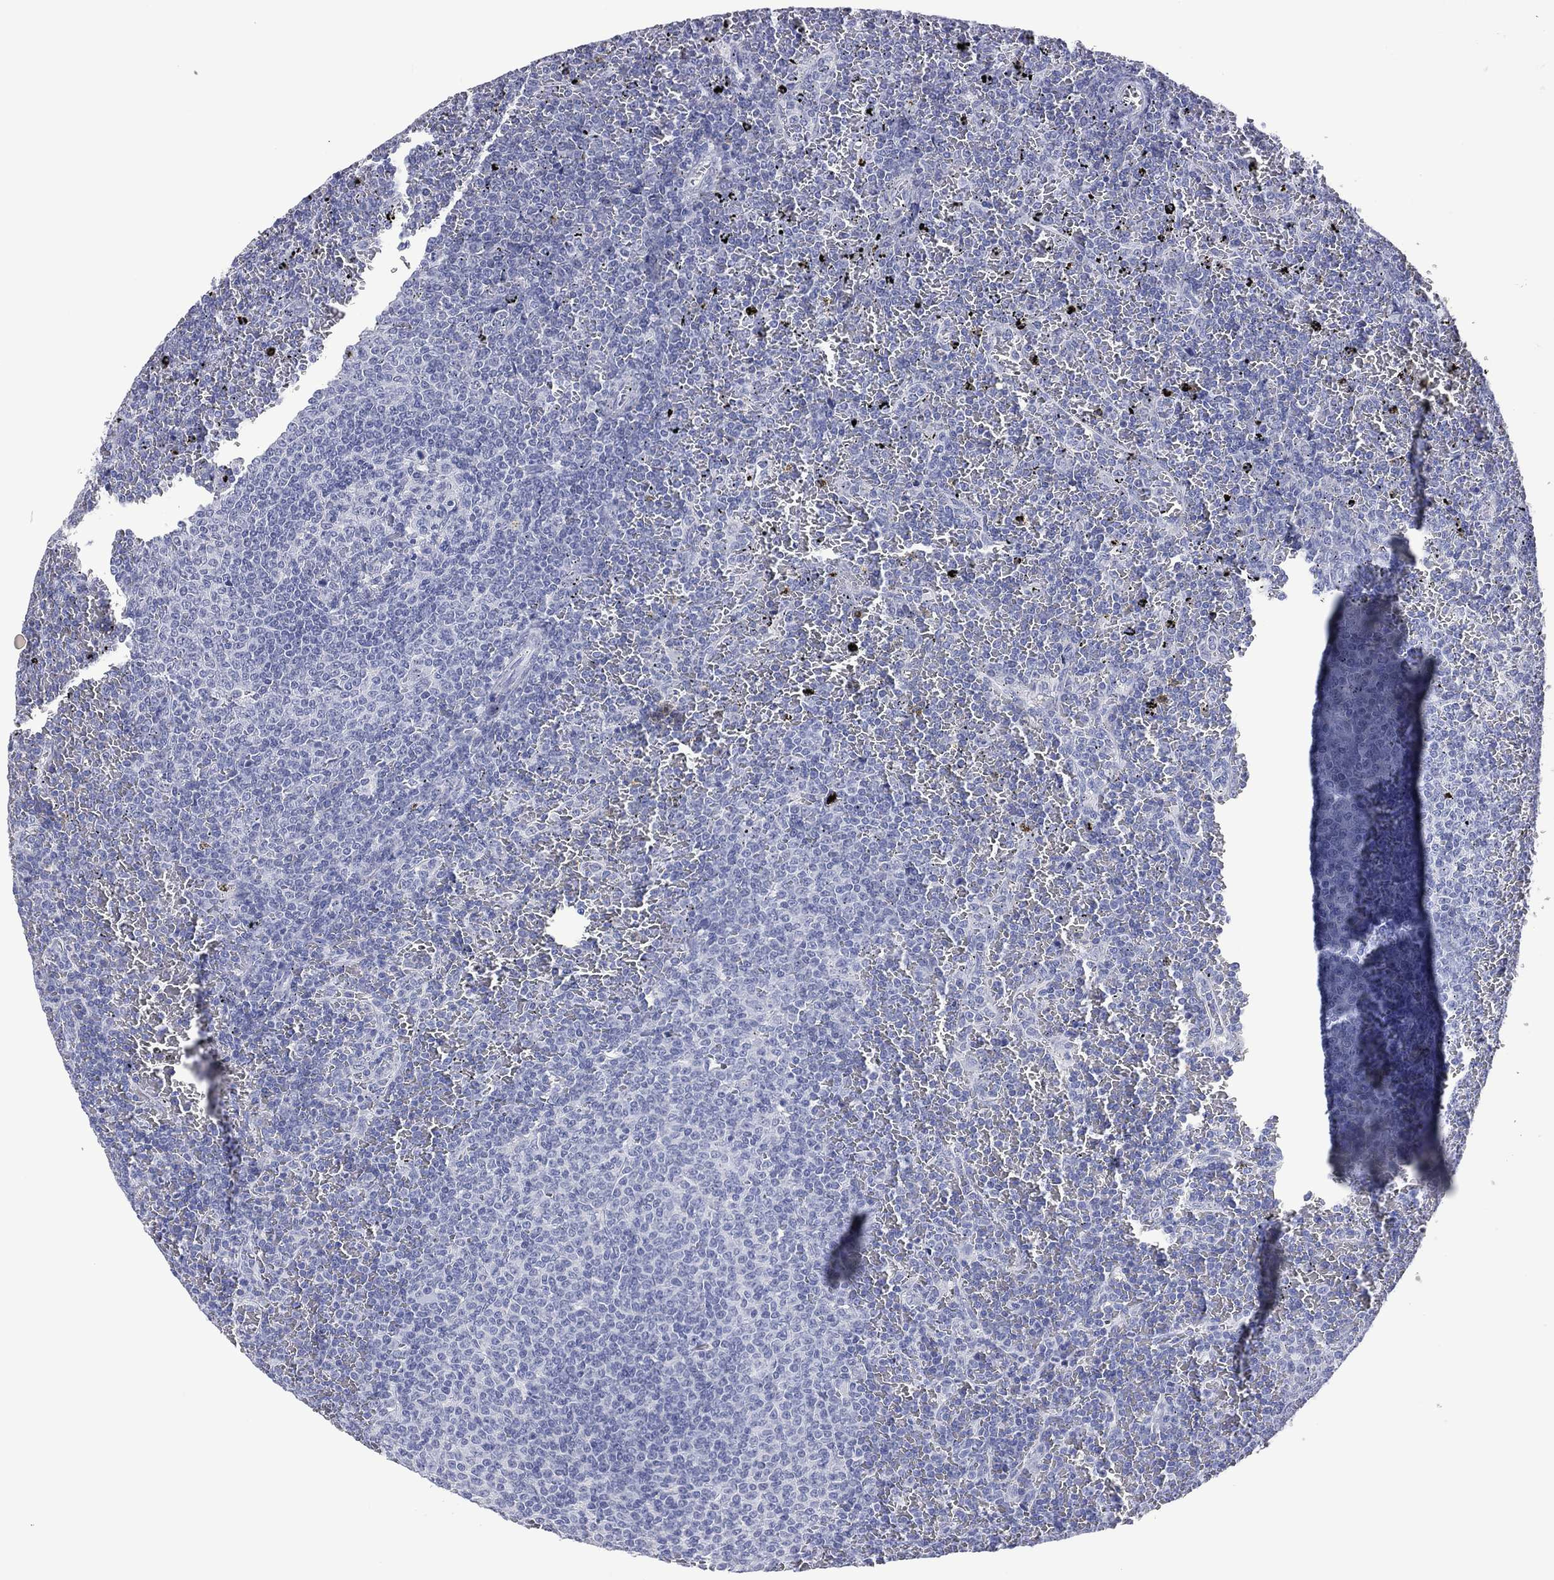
{"staining": {"intensity": "negative", "quantity": "none", "location": "none"}, "tissue": "lymphoma", "cell_type": "Tumor cells", "image_type": "cancer", "snomed": [{"axis": "morphology", "description": "Malignant lymphoma, non-Hodgkin's type, Low grade"}, {"axis": "topography", "description": "Spleen"}], "caption": "An image of human lymphoma is negative for staining in tumor cells. The staining was performed using DAB (3,3'-diaminobenzidine) to visualize the protein expression in brown, while the nuclei were stained in blue with hematoxylin (Magnification: 20x).", "gene": "UTF1", "patient": {"sex": "female", "age": 77}}